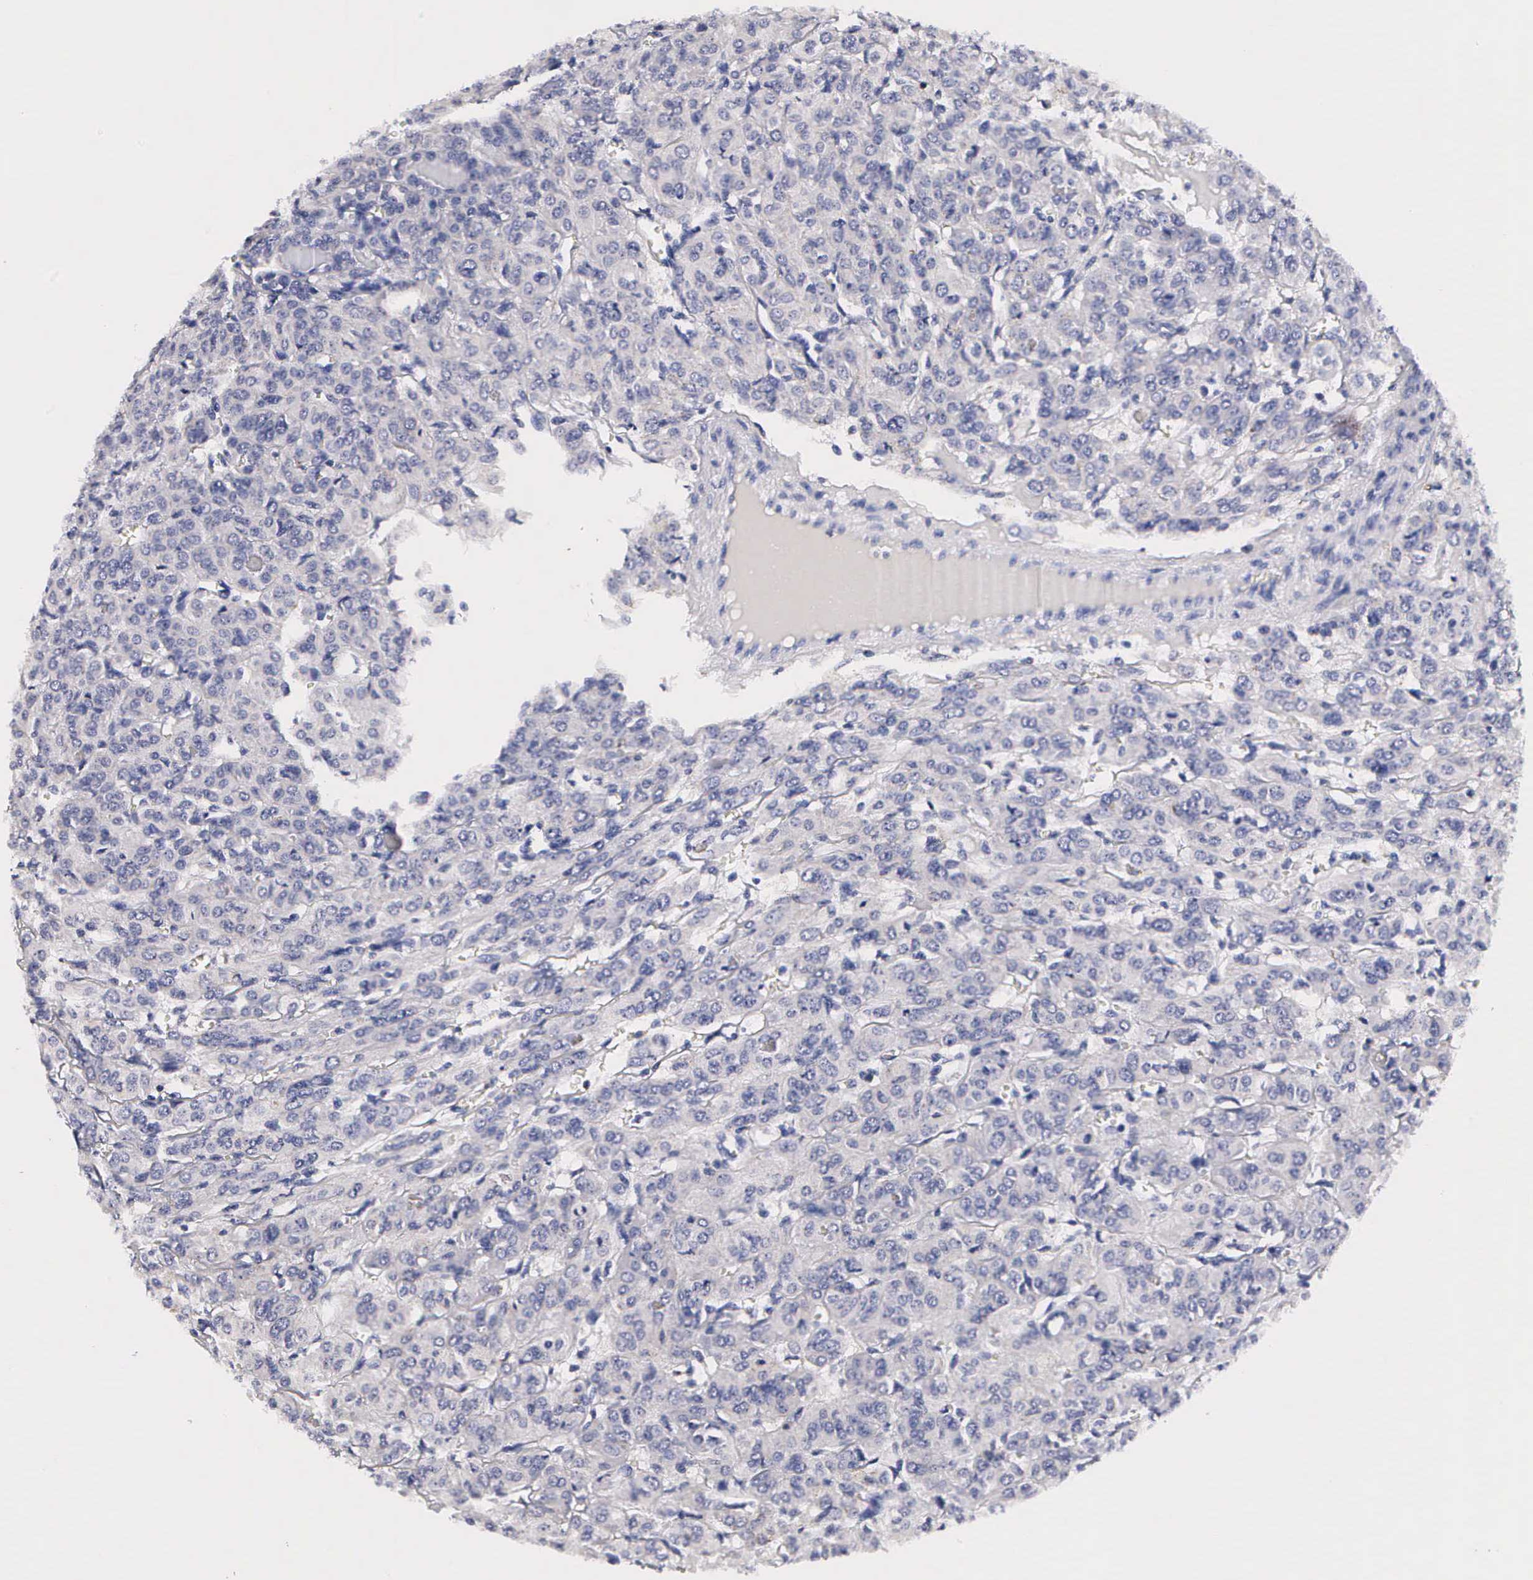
{"staining": {"intensity": "negative", "quantity": "none", "location": "none"}, "tissue": "thyroid cancer", "cell_type": "Tumor cells", "image_type": "cancer", "snomed": [{"axis": "morphology", "description": "Follicular adenoma carcinoma, NOS"}, {"axis": "topography", "description": "Thyroid gland"}], "caption": "IHC micrograph of neoplastic tissue: human follicular adenoma carcinoma (thyroid) stained with DAB shows no significant protein positivity in tumor cells. (DAB (3,3'-diaminobenzidine) immunohistochemistry visualized using brightfield microscopy, high magnification).", "gene": "RNASE6", "patient": {"sex": "female", "age": 71}}